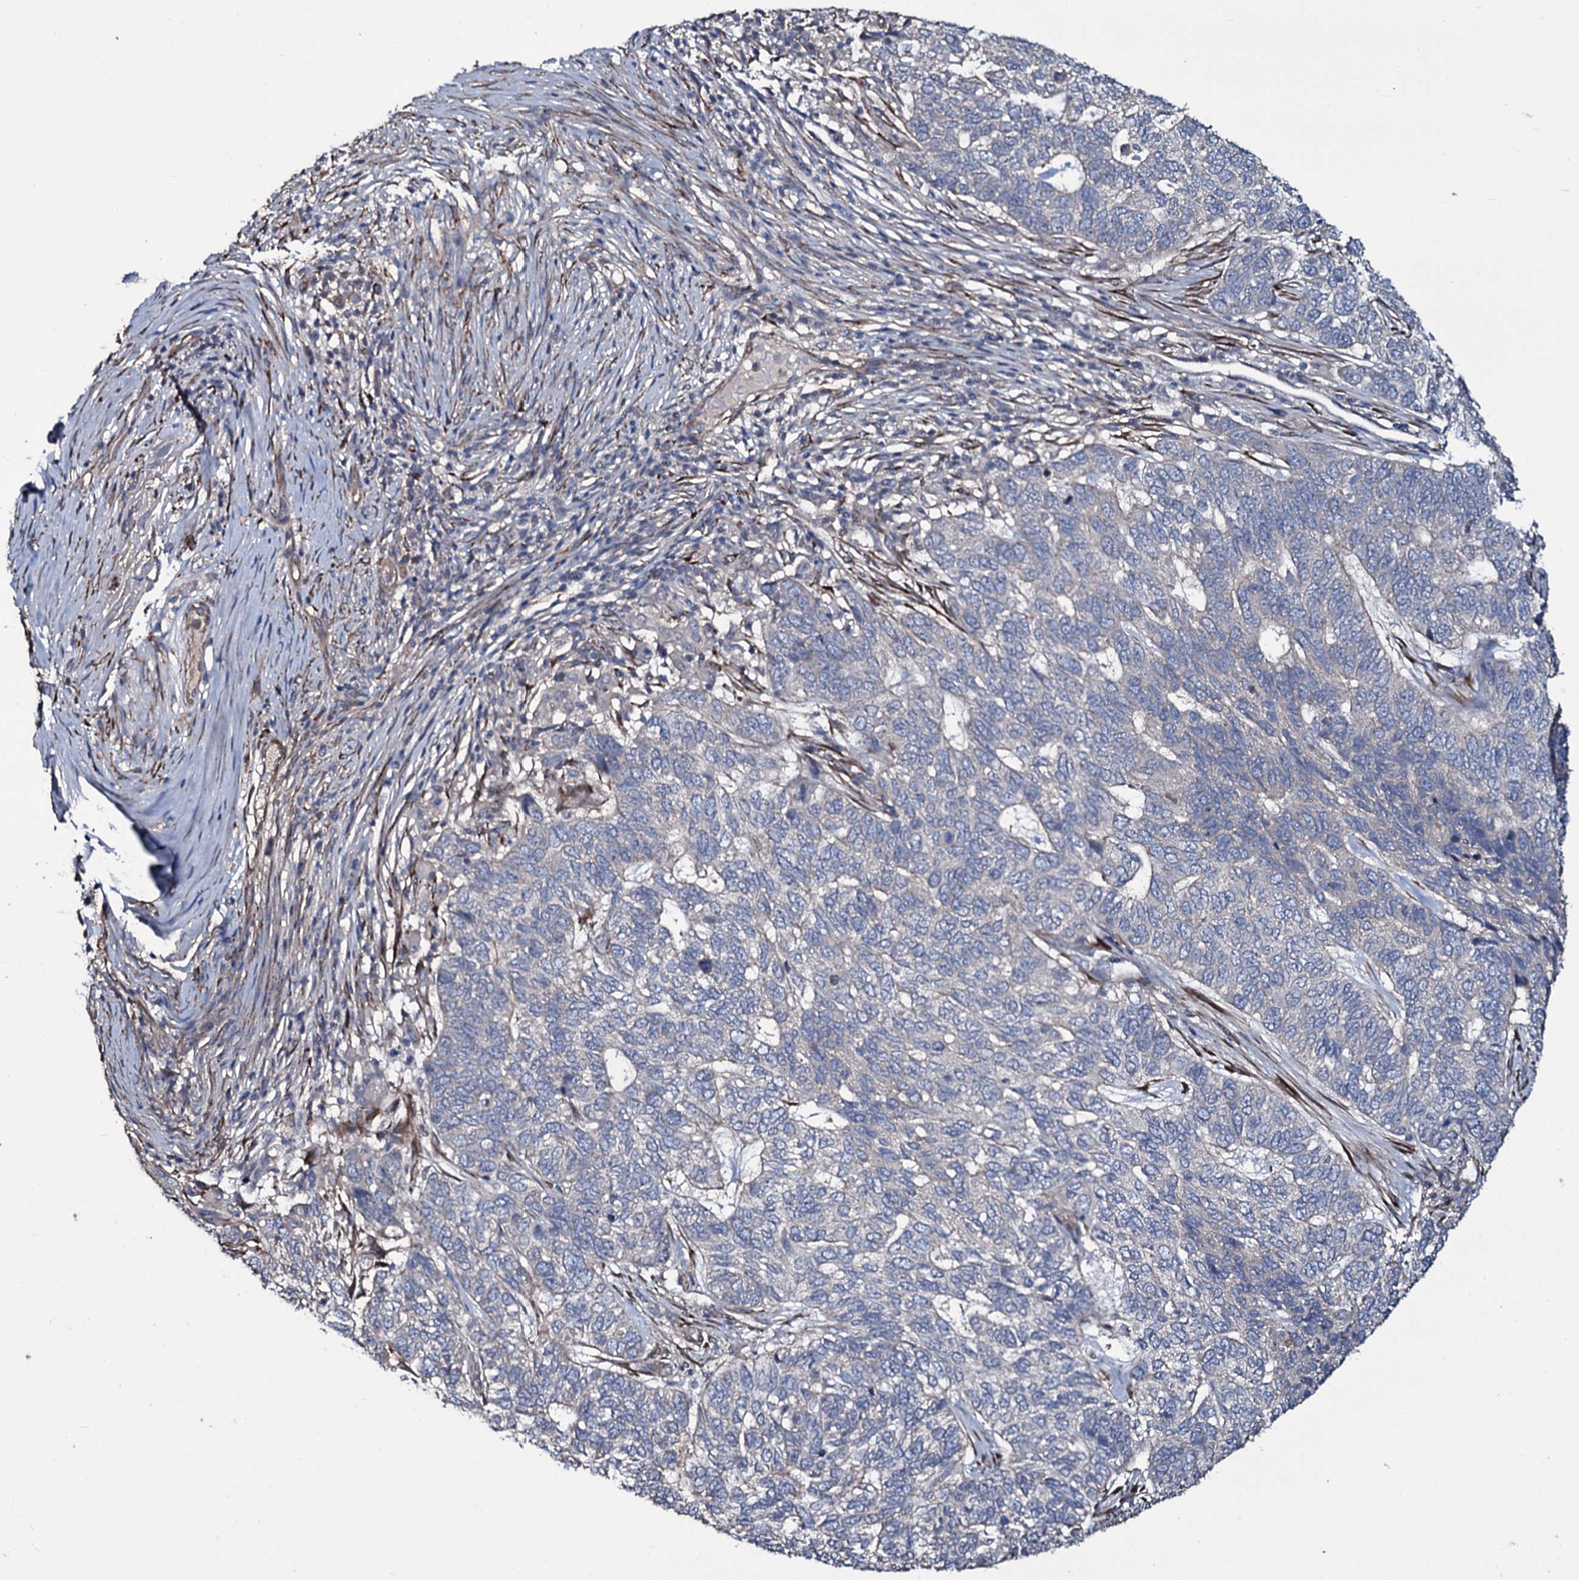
{"staining": {"intensity": "negative", "quantity": "none", "location": "none"}, "tissue": "skin cancer", "cell_type": "Tumor cells", "image_type": "cancer", "snomed": [{"axis": "morphology", "description": "Basal cell carcinoma"}, {"axis": "topography", "description": "Skin"}], "caption": "IHC of human basal cell carcinoma (skin) displays no expression in tumor cells.", "gene": "WIPF3", "patient": {"sex": "female", "age": 65}}